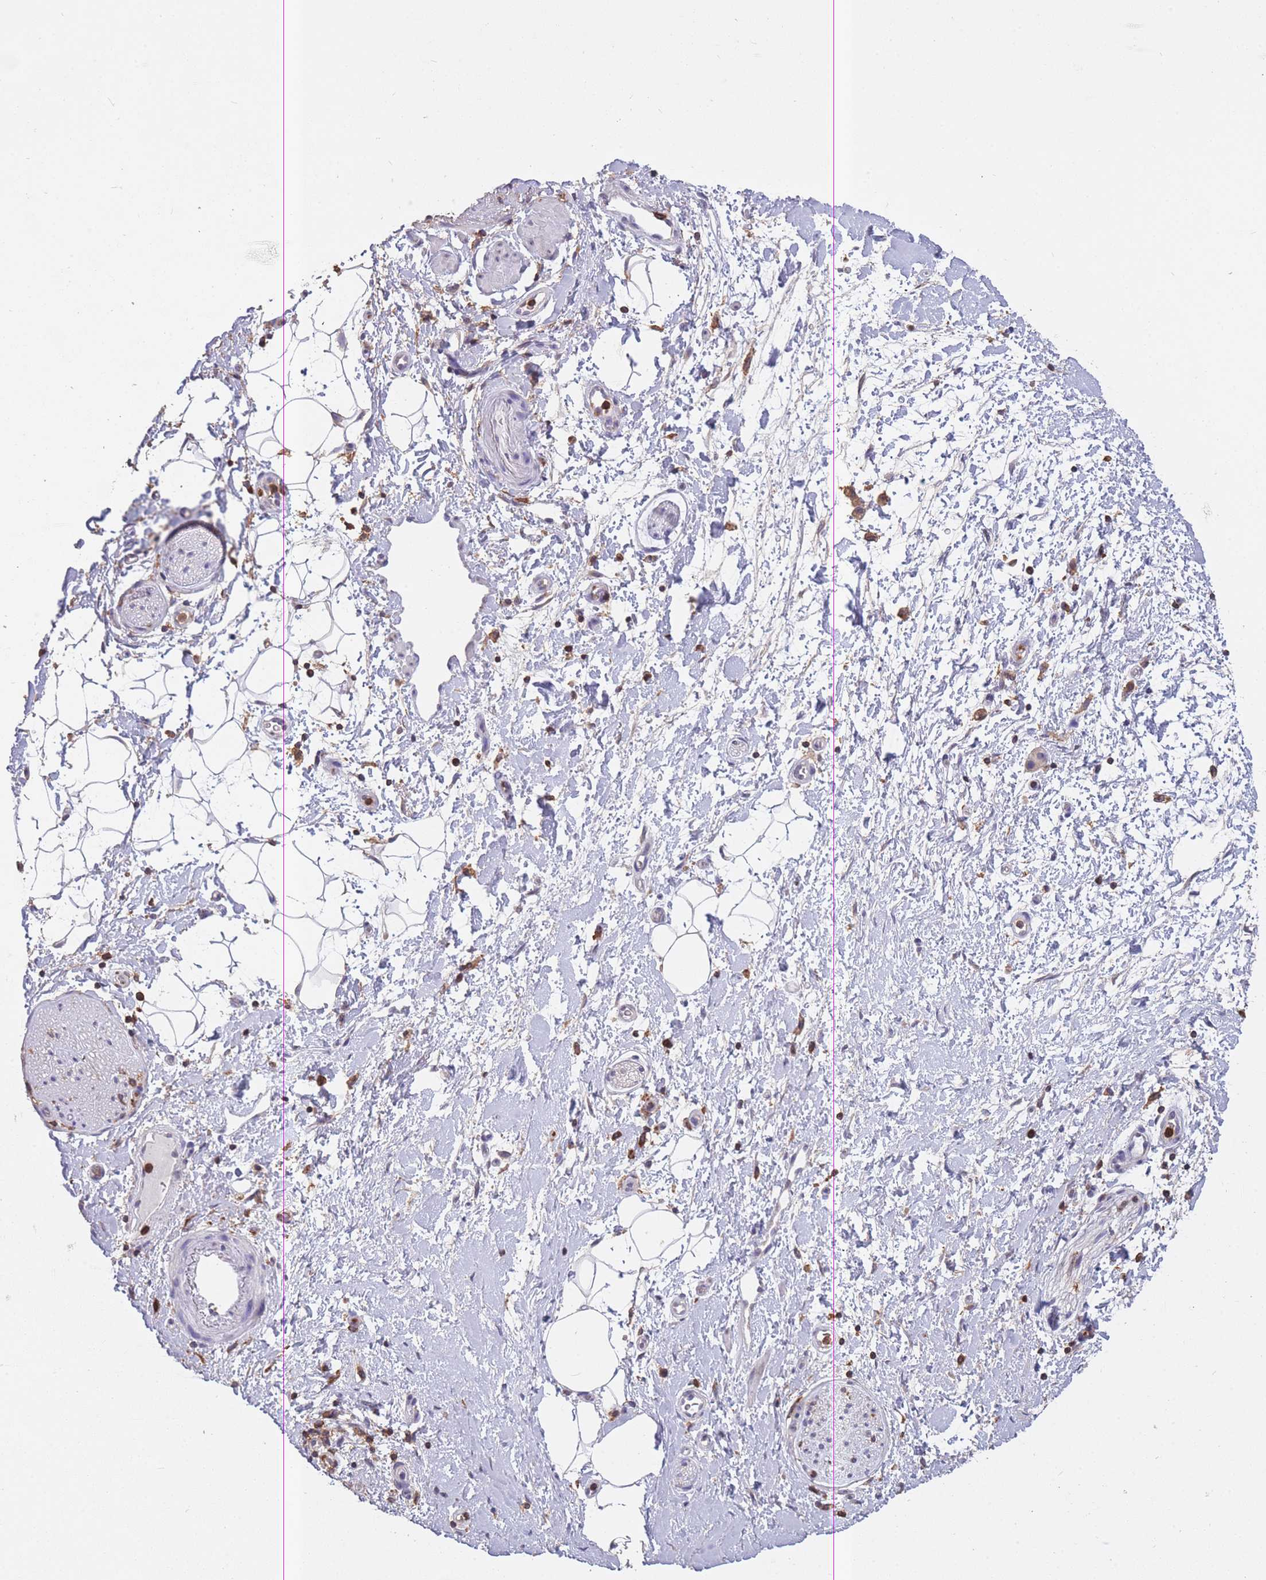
{"staining": {"intensity": "negative", "quantity": "none", "location": "none"}, "tissue": "adipose tissue", "cell_type": "Adipocytes", "image_type": "normal", "snomed": [{"axis": "morphology", "description": "Normal tissue, NOS"}, {"axis": "morphology", "description": "Adenocarcinoma, NOS"}, {"axis": "topography", "description": "Pancreas"}, {"axis": "topography", "description": "Peripheral nerve tissue"}], "caption": "Adipose tissue stained for a protein using immunohistochemistry exhibits no staining adipocytes.", "gene": "GMIP", "patient": {"sex": "female", "age": 77}}